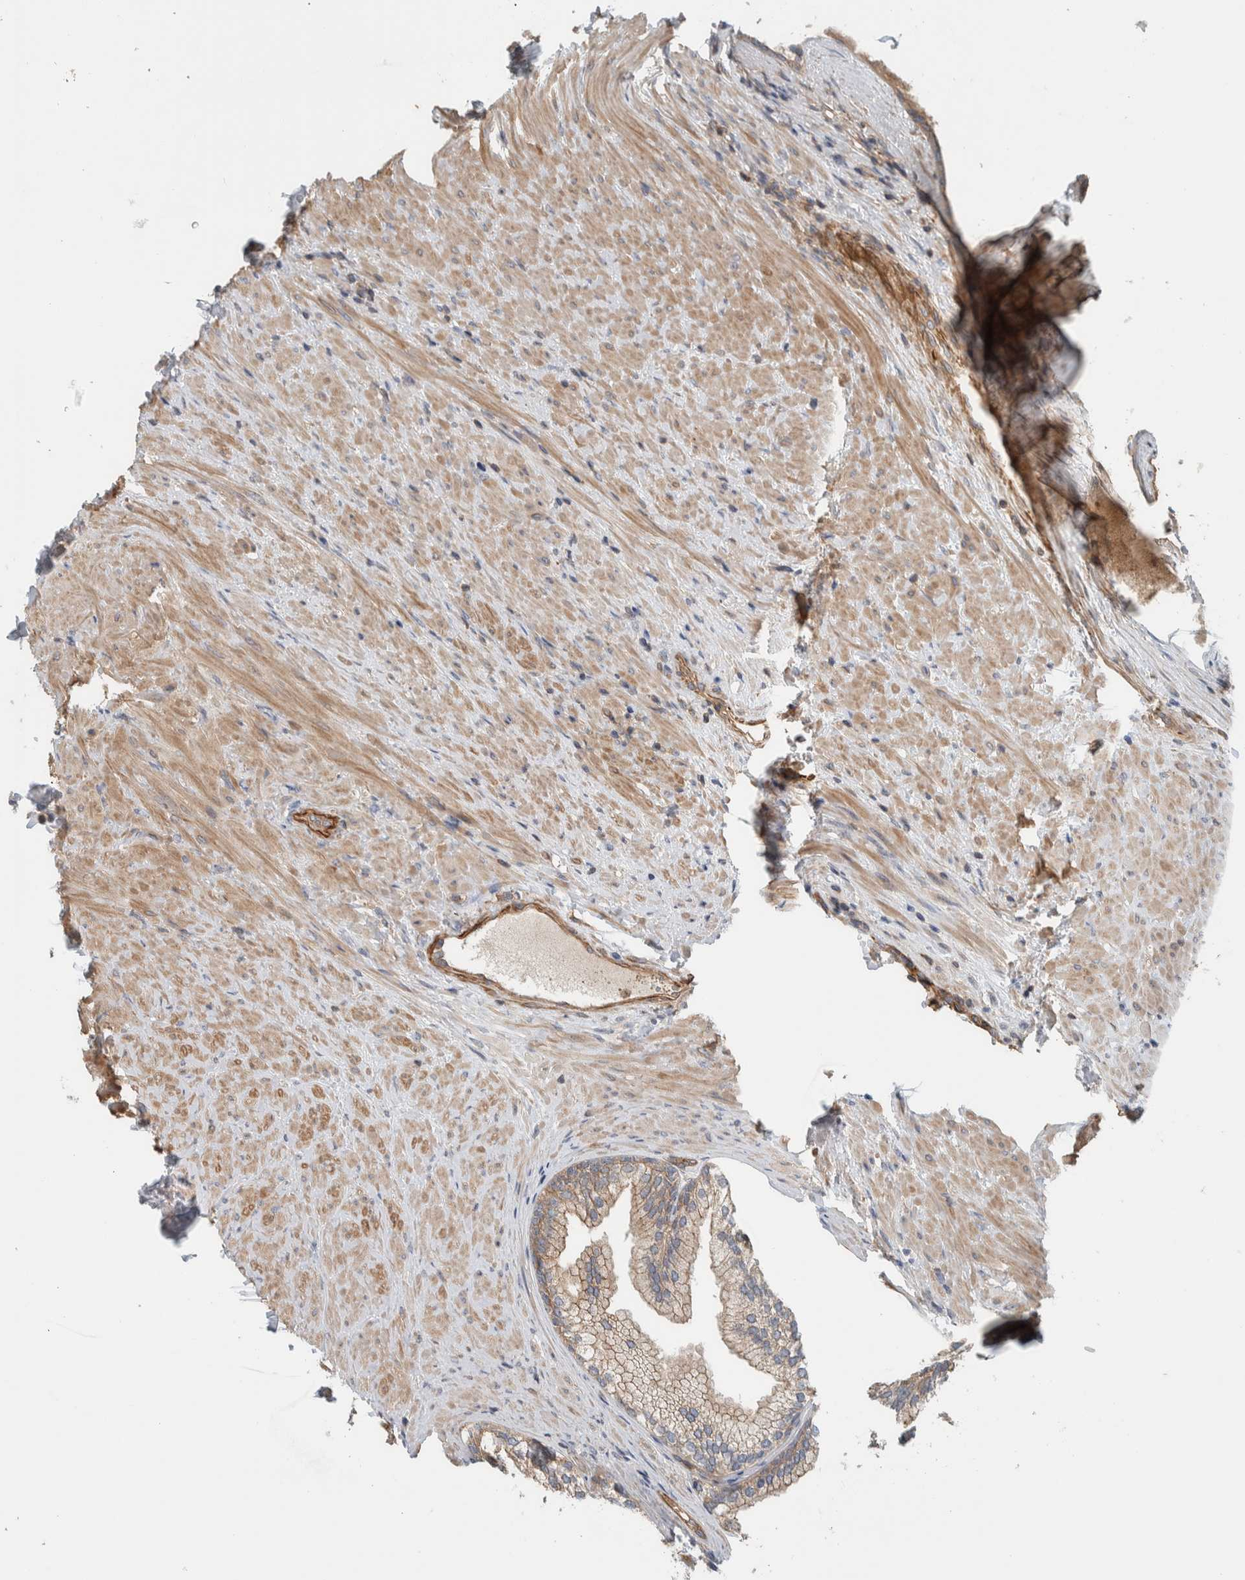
{"staining": {"intensity": "weak", "quantity": ">75%", "location": "cytoplasmic/membranous"}, "tissue": "prostate", "cell_type": "Glandular cells", "image_type": "normal", "snomed": [{"axis": "morphology", "description": "Normal tissue, NOS"}, {"axis": "topography", "description": "Prostate"}], "caption": "This is an image of immunohistochemistry (IHC) staining of normal prostate, which shows weak staining in the cytoplasmic/membranous of glandular cells.", "gene": "MPRIP", "patient": {"sex": "male", "age": 76}}